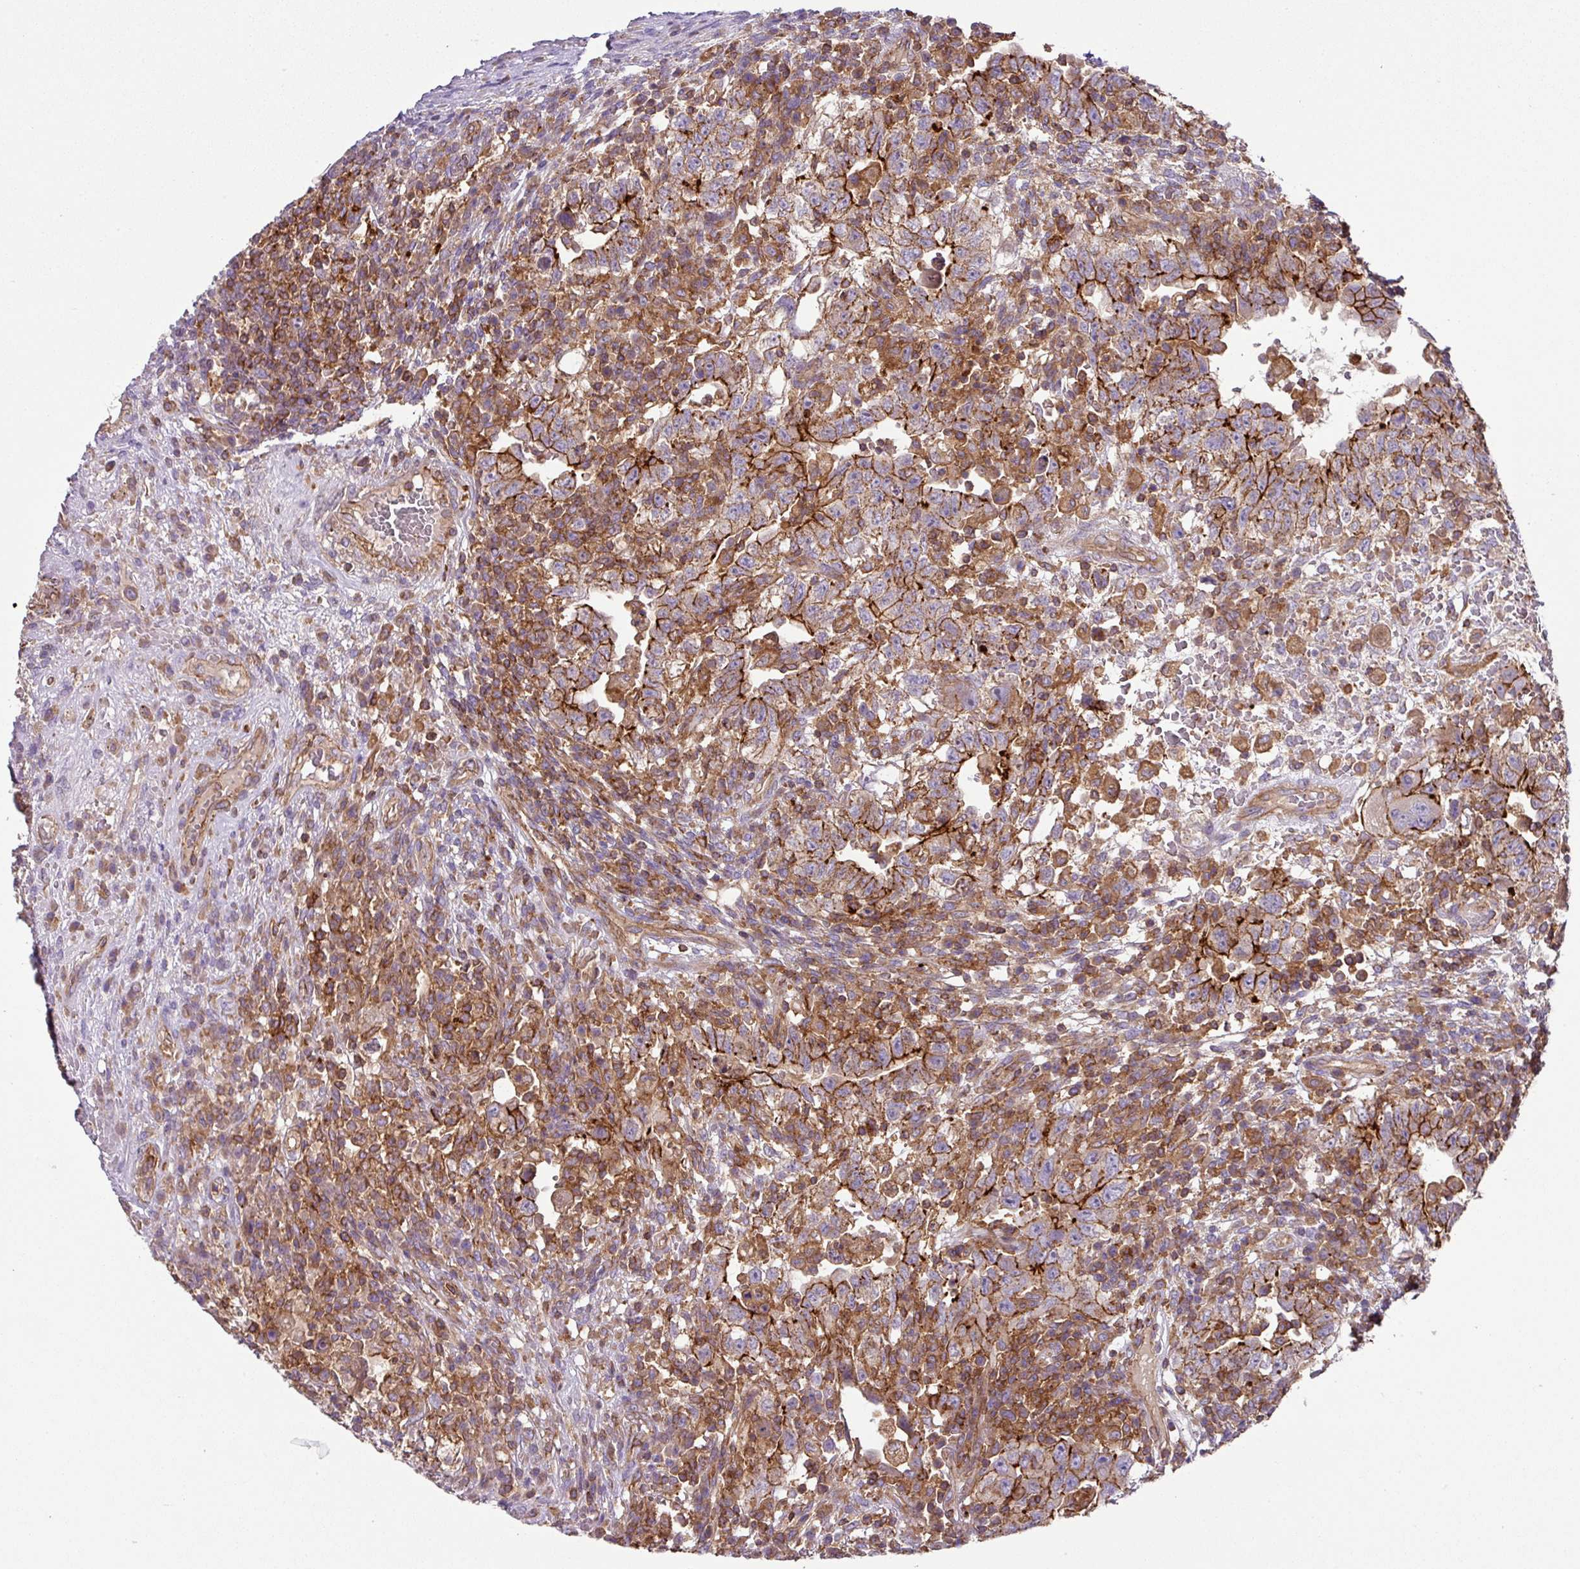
{"staining": {"intensity": "moderate", "quantity": ">75%", "location": "cytoplasmic/membranous"}, "tissue": "testis cancer", "cell_type": "Tumor cells", "image_type": "cancer", "snomed": [{"axis": "morphology", "description": "Carcinoma, Embryonal, NOS"}, {"axis": "topography", "description": "Testis"}], "caption": "A medium amount of moderate cytoplasmic/membranous positivity is present in about >75% of tumor cells in testis embryonal carcinoma tissue.", "gene": "RIC1", "patient": {"sex": "male", "age": 26}}